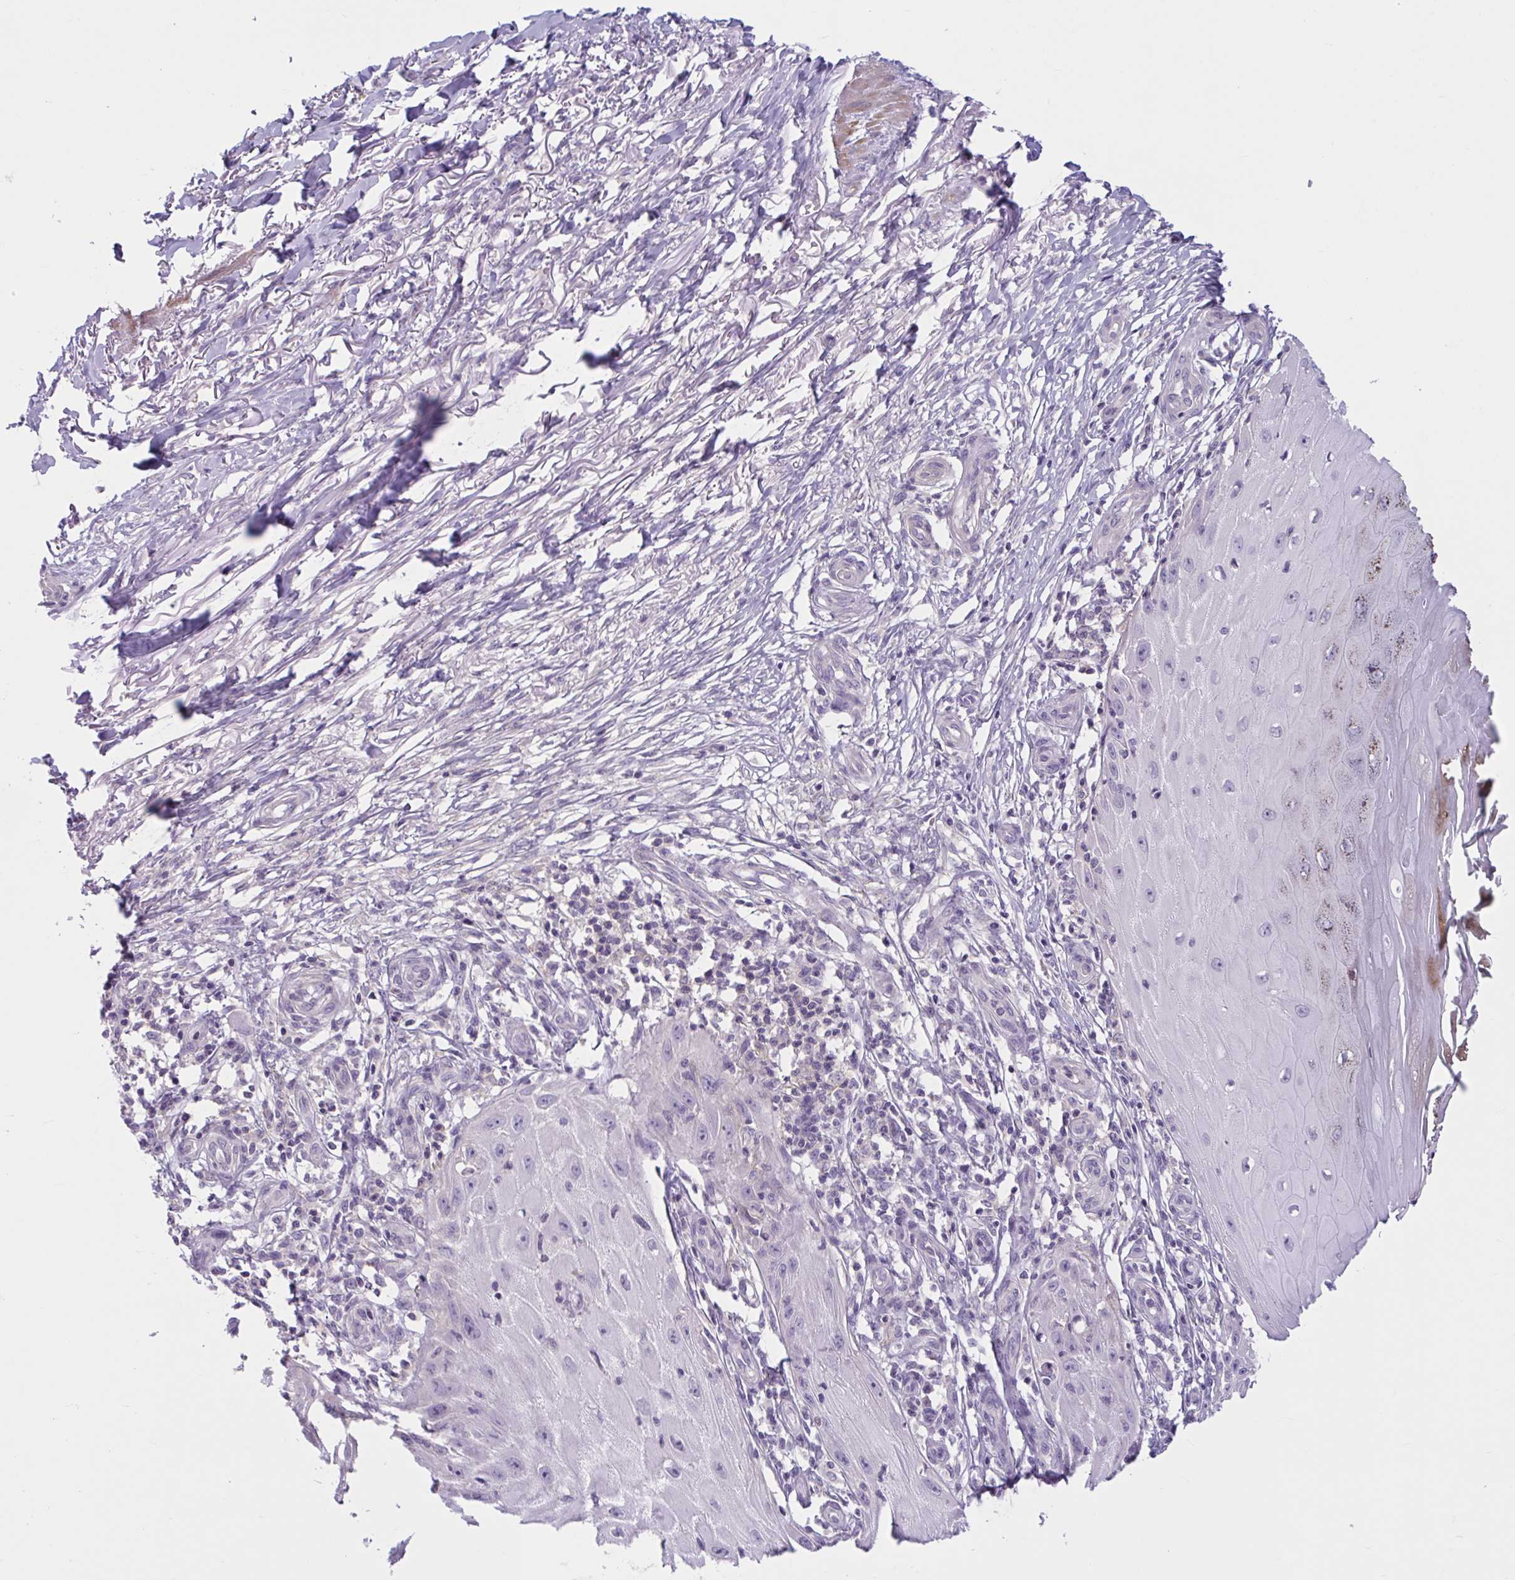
{"staining": {"intensity": "negative", "quantity": "none", "location": "none"}, "tissue": "skin cancer", "cell_type": "Tumor cells", "image_type": "cancer", "snomed": [{"axis": "morphology", "description": "Squamous cell carcinoma, NOS"}, {"axis": "topography", "description": "Skin"}], "caption": "A high-resolution photomicrograph shows immunohistochemistry staining of skin squamous cell carcinoma, which demonstrates no significant positivity in tumor cells.", "gene": "WNT9B", "patient": {"sex": "female", "age": 77}}